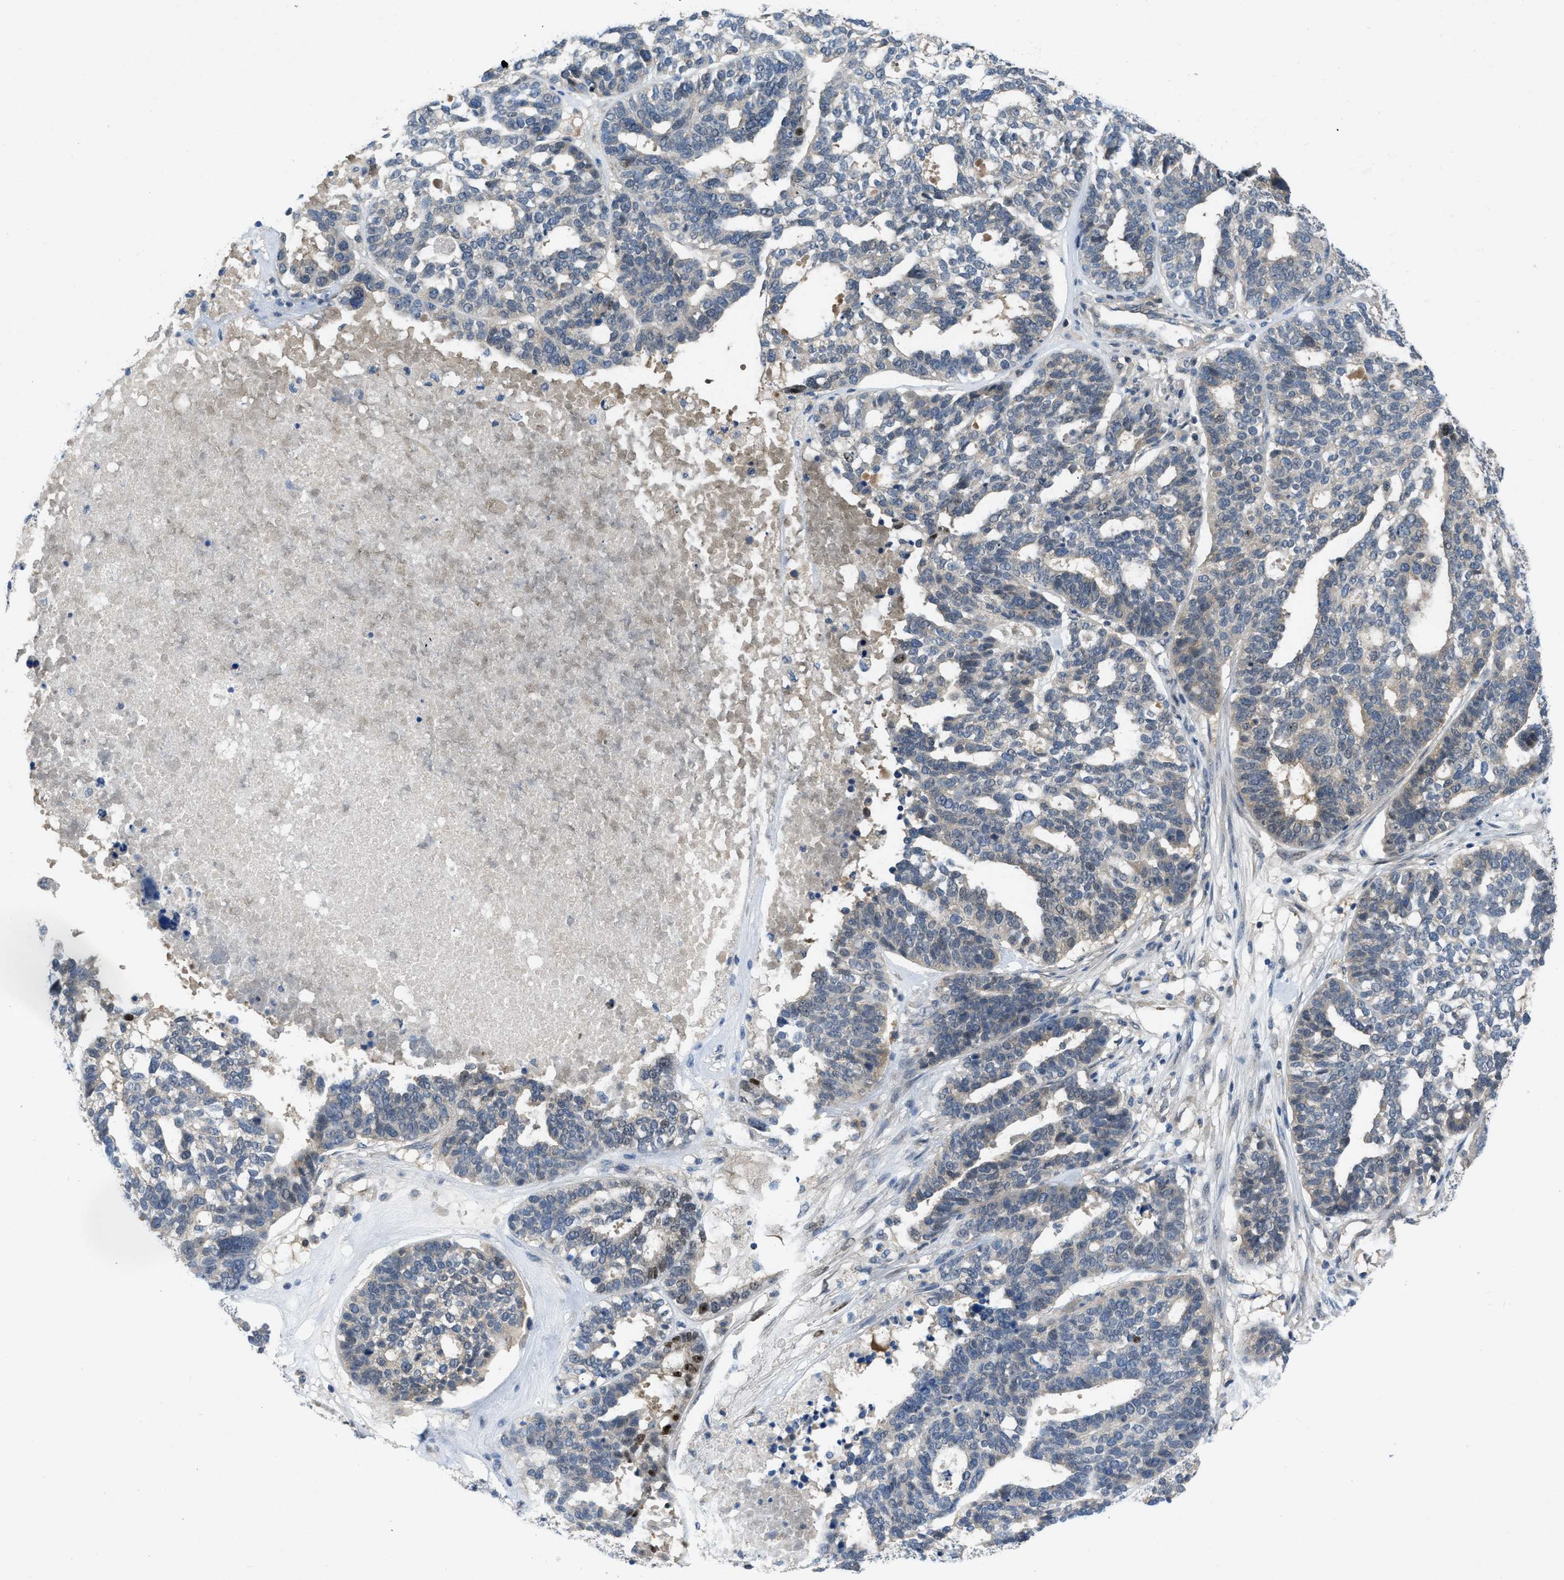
{"staining": {"intensity": "weak", "quantity": "<25%", "location": "nuclear"}, "tissue": "ovarian cancer", "cell_type": "Tumor cells", "image_type": "cancer", "snomed": [{"axis": "morphology", "description": "Cystadenocarcinoma, serous, NOS"}, {"axis": "topography", "description": "Ovary"}], "caption": "Human ovarian cancer (serous cystadenocarcinoma) stained for a protein using immunohistochemistry shows no expression in tumor cells.", "gene": "ZNF251", "patient": {"sex": "female", "age": 59}}